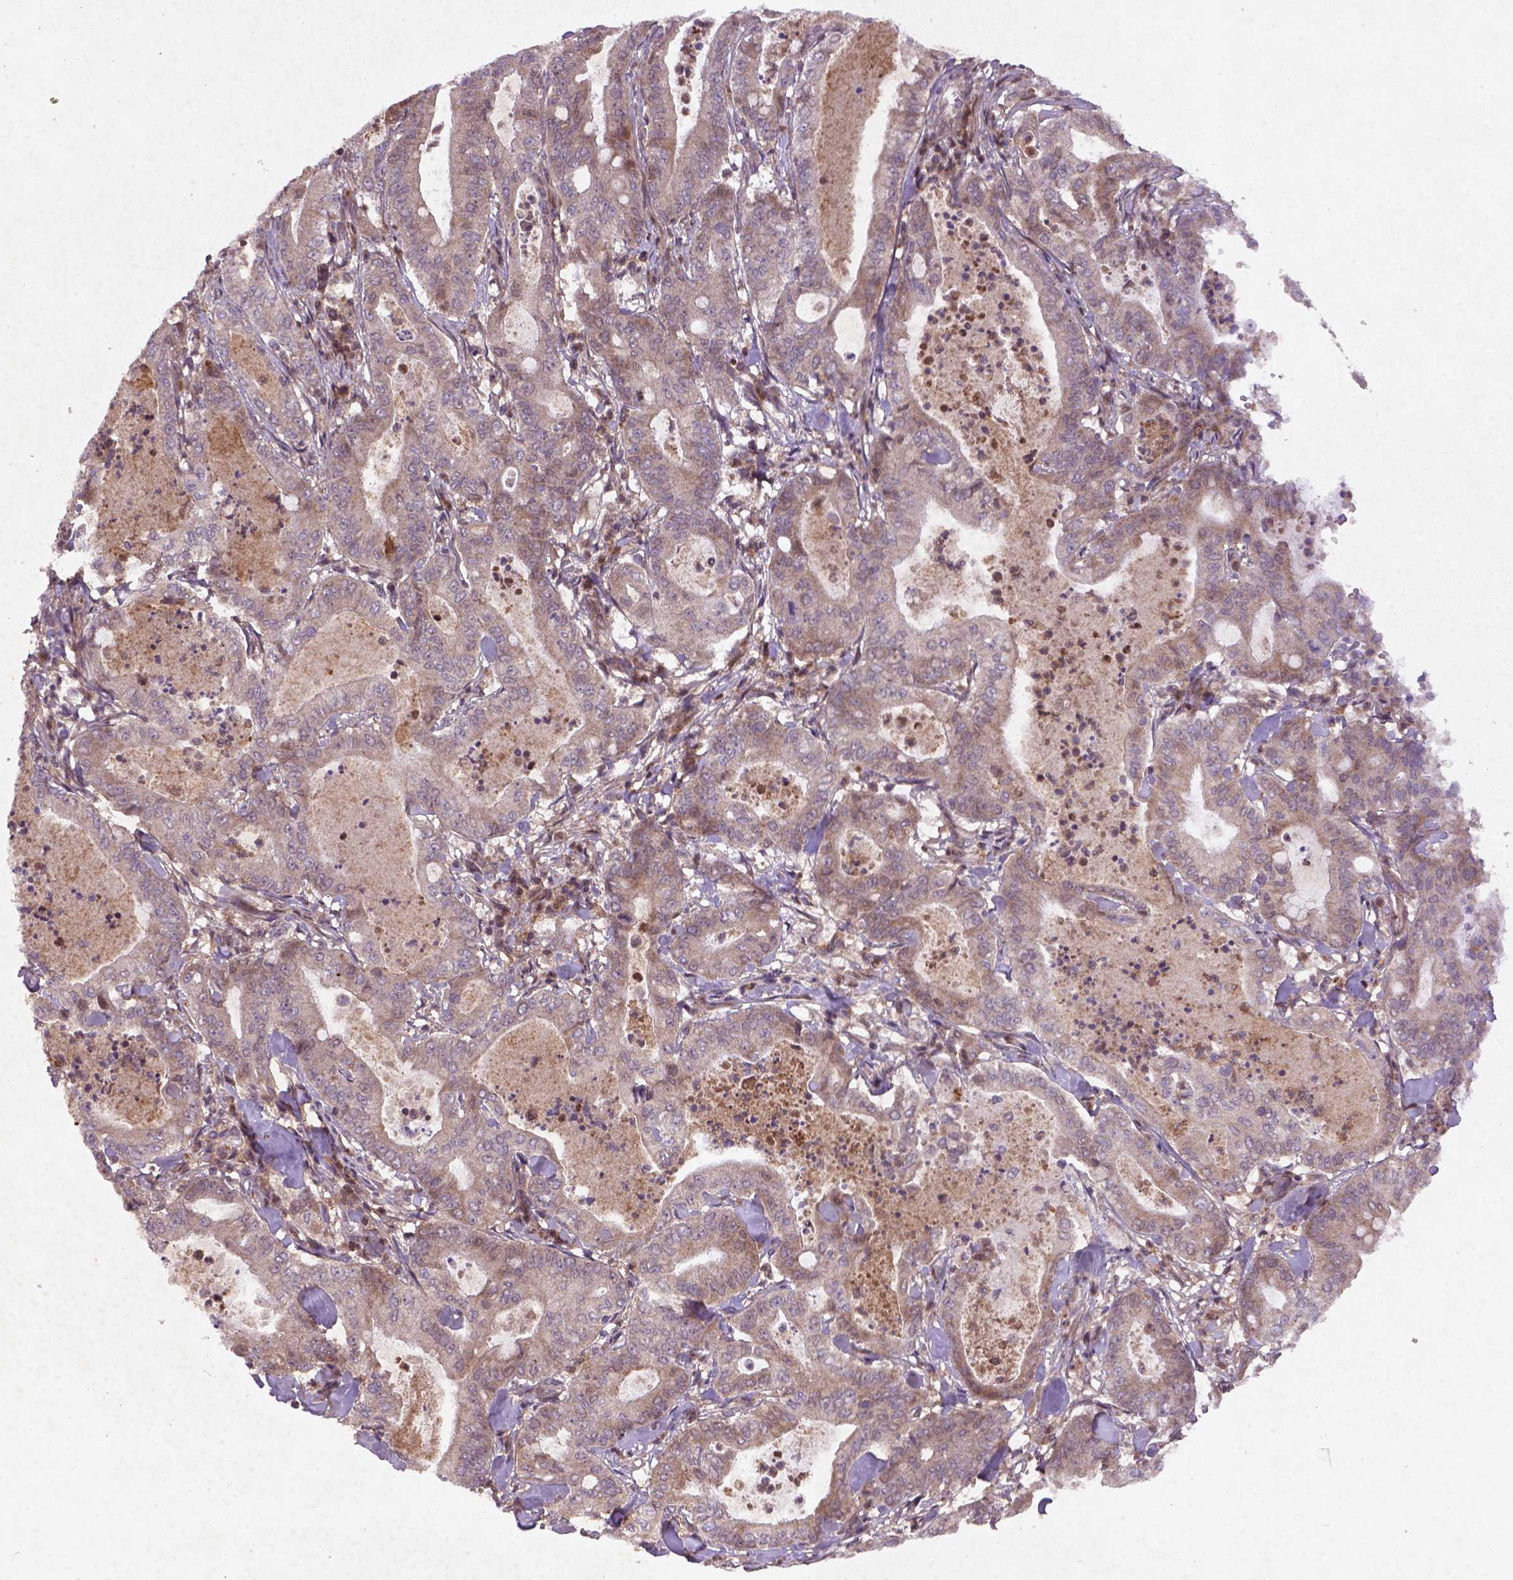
{"staining": {"intensity": "weak", "quantity": "25%-75%", "location": "cytoplasmic/membranous"}, "tissue": "pancreatic cancer", "cell_type": "Tumor cells", "image_type": "cancer", "snomed": [{"axis": "morphology", "description": "Adenocarcinoma, NOS"}, {"axis": "topography", "description": "Pancreas"}], "caption": "Immunohistochemical staining of adenocarcinoma (pancreatic) demonstrates low levels of weak cytoplasmic/membranous staining in approximately 25%-75% of tumor cells. The protein is shown in brown color, while the nuclei are stained blue.", "gene": "NIPAL2", "patient": {"sex": "male", "age": 71}}